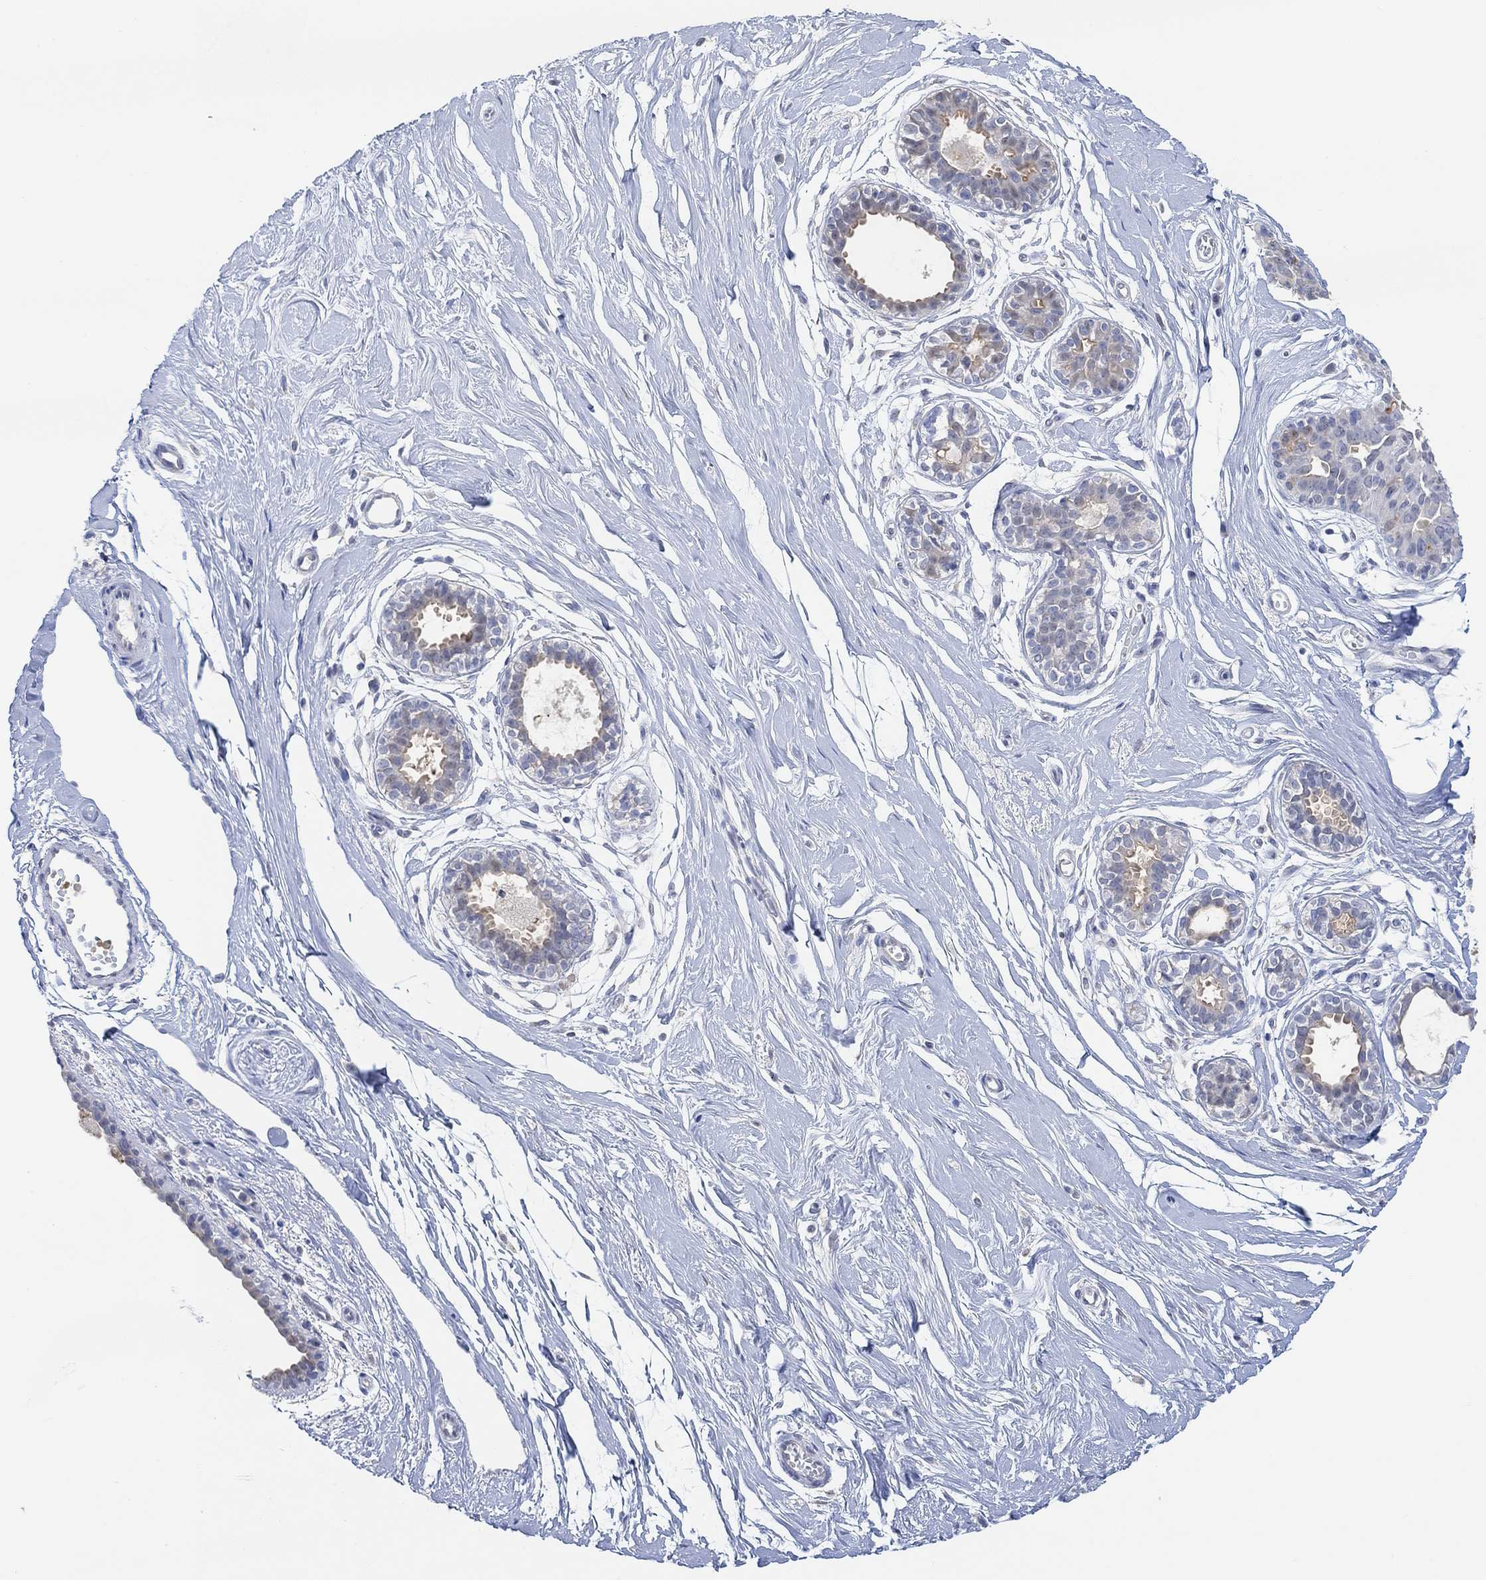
{"staining": {"intensity": "negative", "quantity": "none", "location": "none"}, "tissue": "breast", "cell_type": "Adipocytes", "image_type": "normal", "snomed": [{"axis": "morphology", "description": "Normal tissue, NOS"}, {"axis": "topography", "description": "Breast"}], "caption": "Protein analysis of normal breast reveals no significant staining in adipocytes.", "gene": "MUC1", "patient": {"sex": "female", "age": 49}}